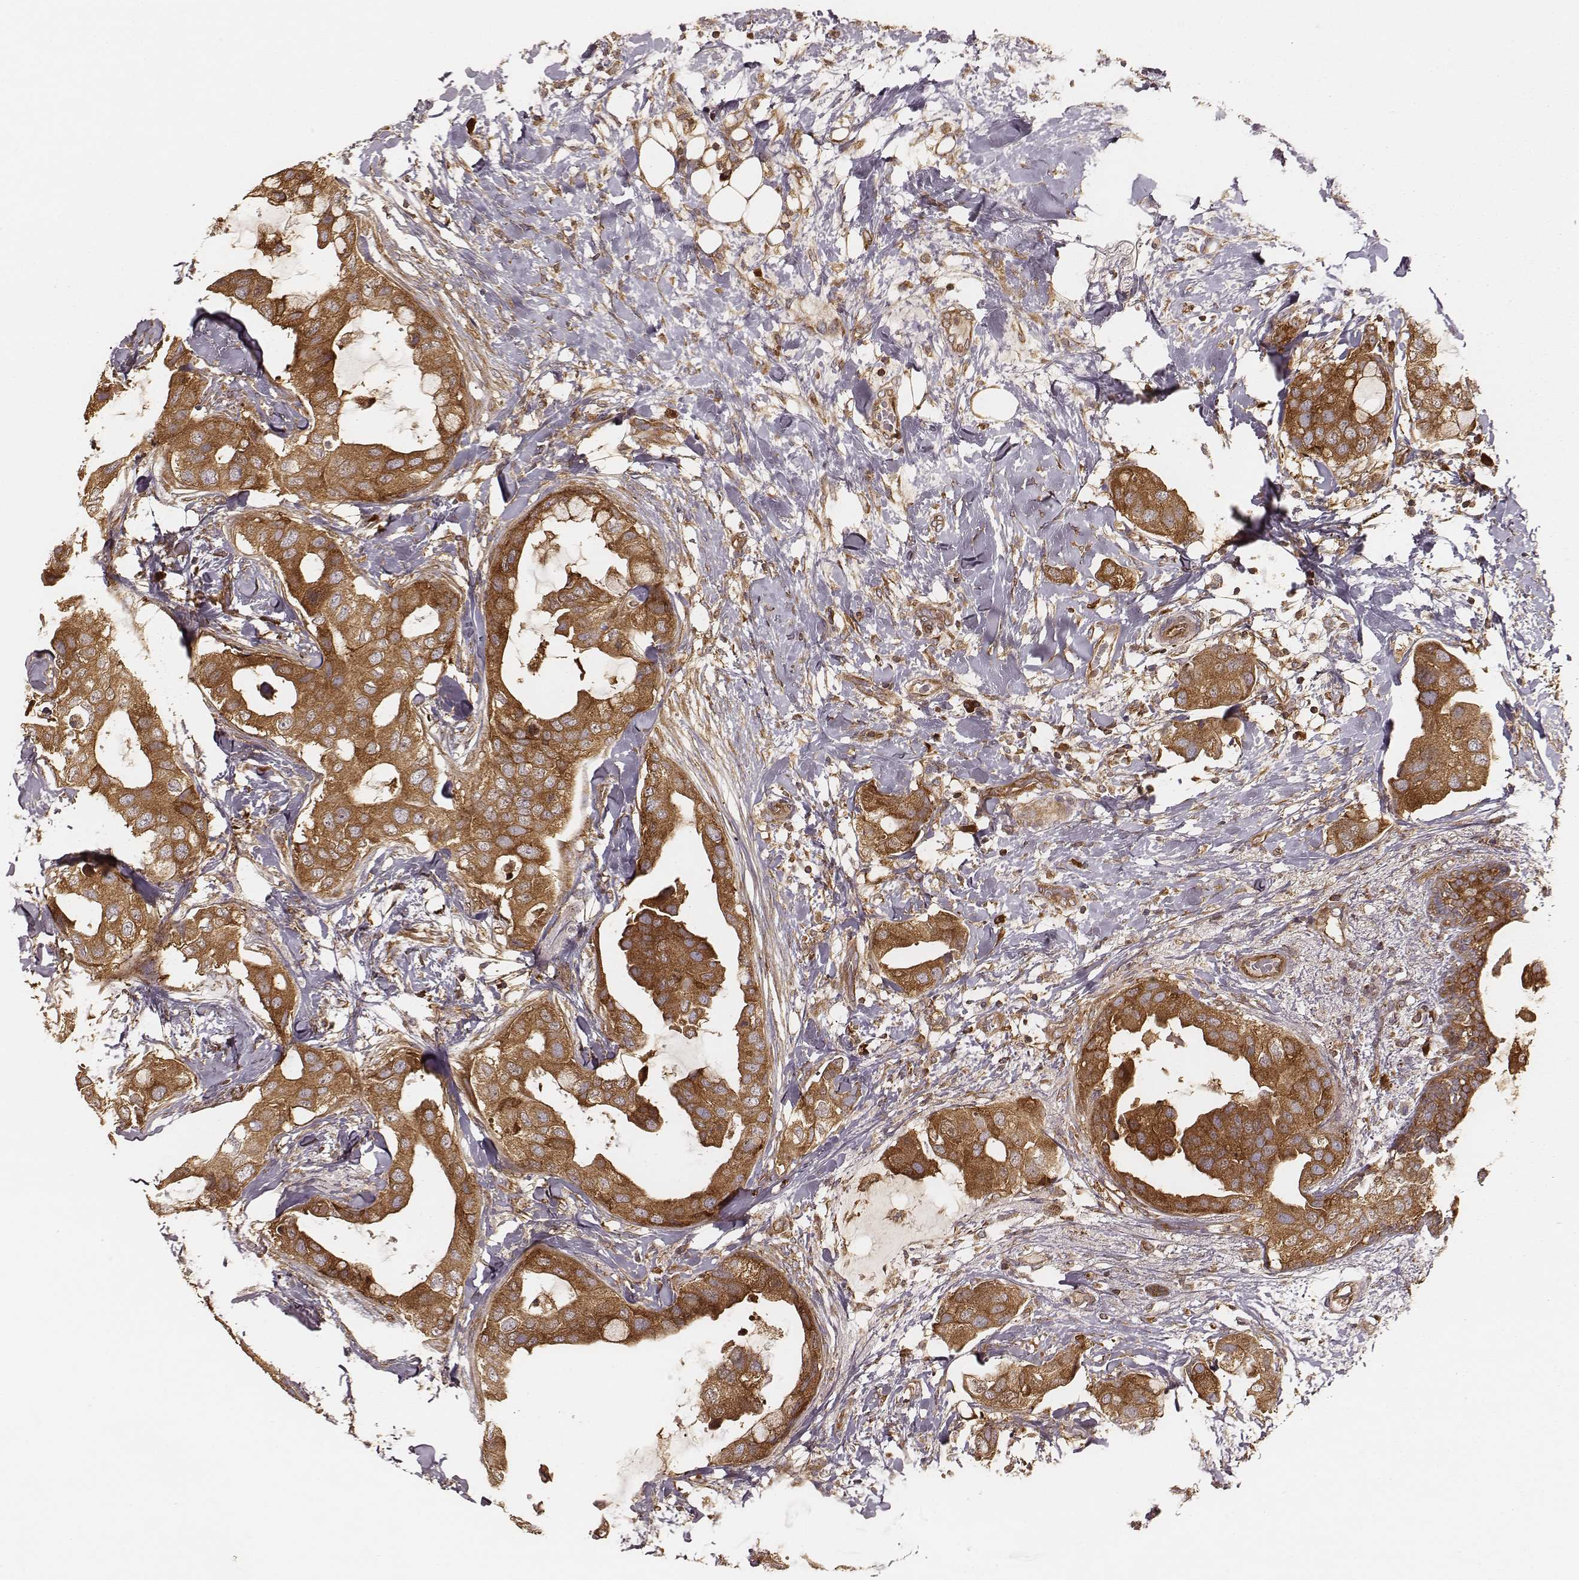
{"staining": {"intensity": "strong", "quantity": ">75%", "location": "cytoplasmic/membranous"}, "tissue": "breast cancer", "cell_type": "Tumor cells", "image_type": "cancer", "snomed": [{"axis": "morphology", "description": "Normal tissue, NOS"}, {"axis": "morphology", "description": "Duct carcinoma"}, {"axis": "topography", "description": "Breast"}], "caption": "Immunohistochemical staining of human intraductal carcinoma (breast) exhibits high levels of strong cytoplasmic/membranous protein expression in about >75% of tumor cells.", "gene": "CARS1", "patient": {"sex": "female", "age": 40}}